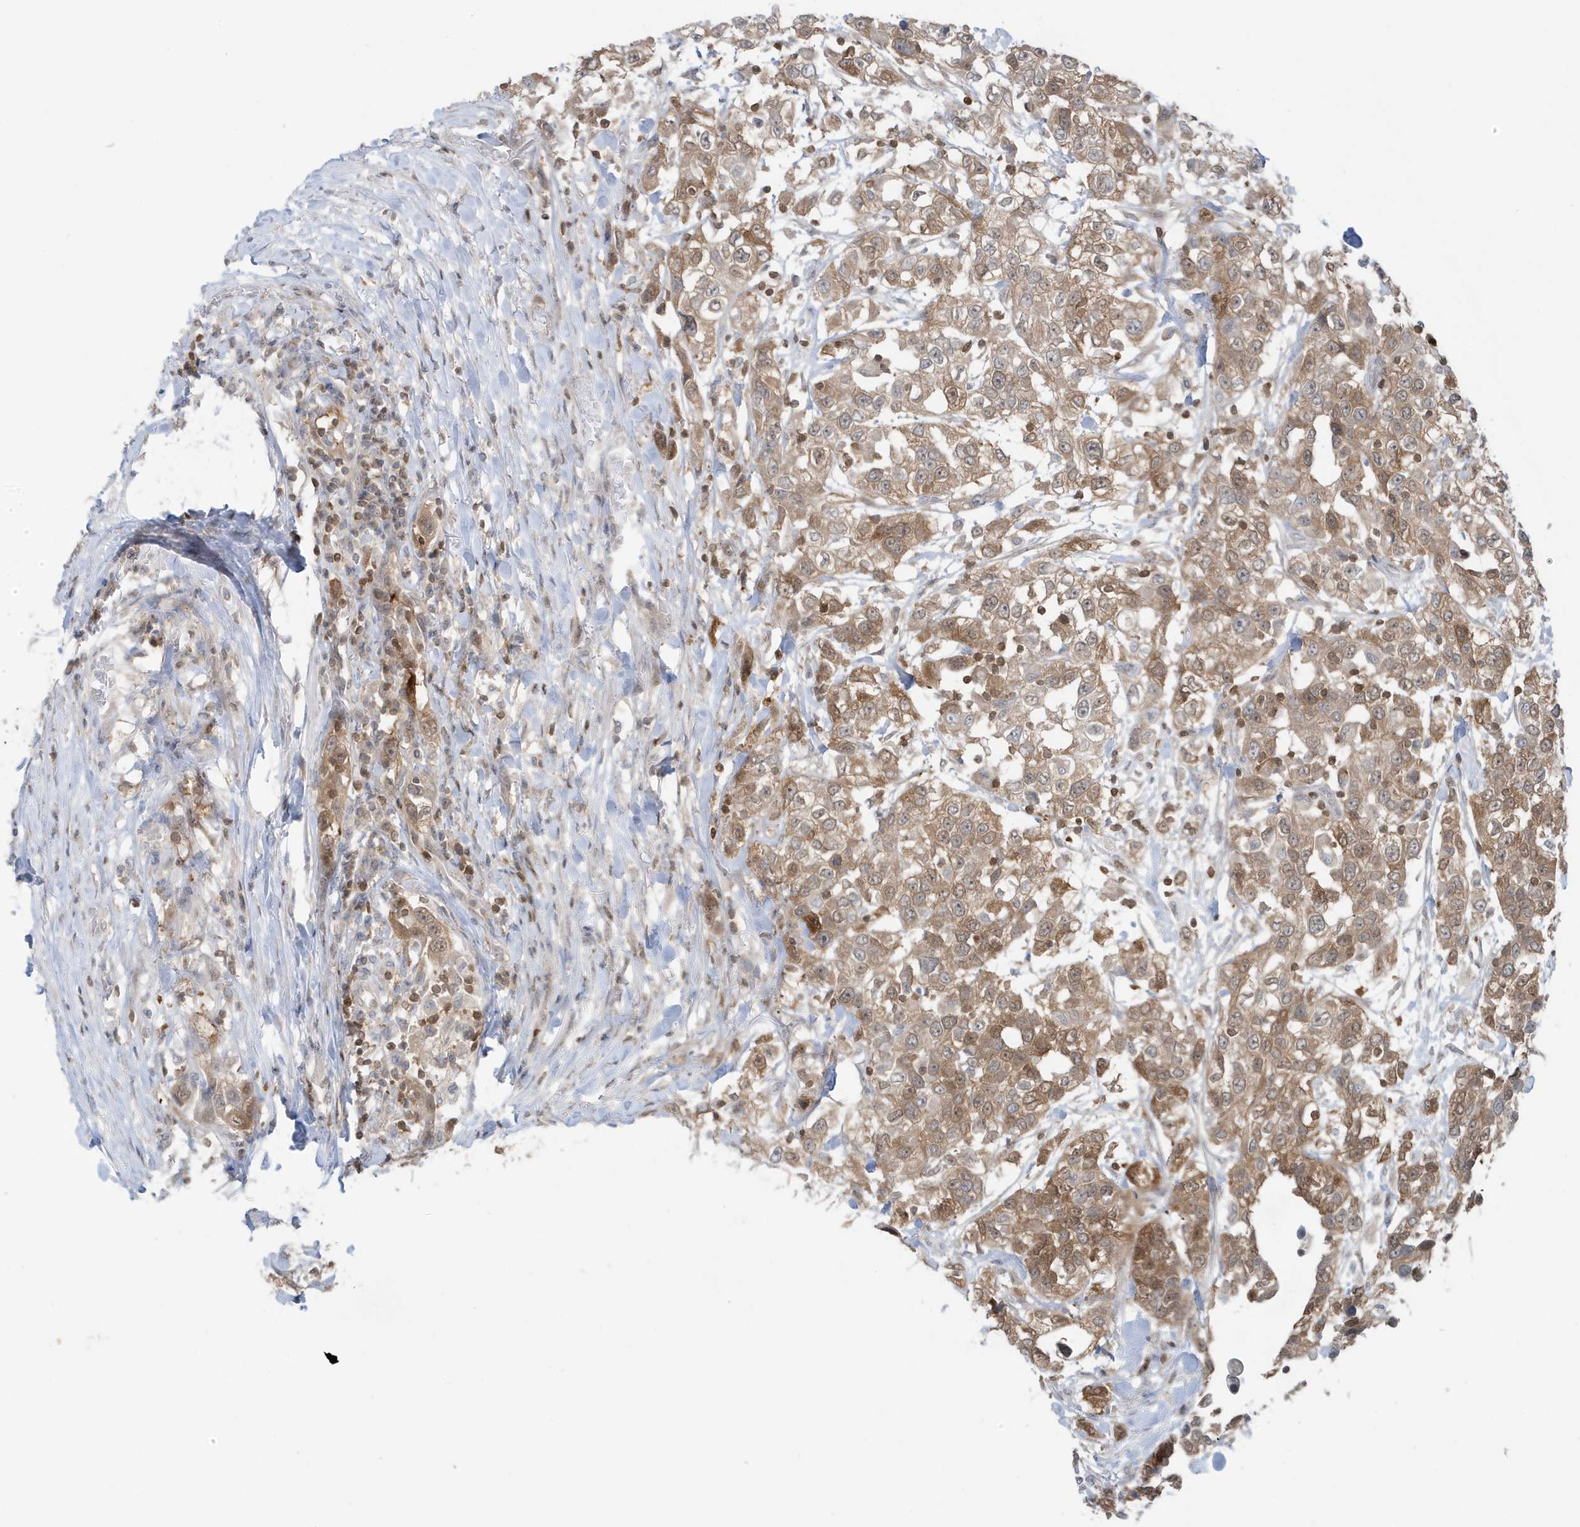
{"staining": {"intensity": "moderate", "quantity": ">75%", "location": "cytoplasmic/membranous"}, "tissue": "urothelial cancer", "cell_type": "Tumor cells", "image_type": "cancer", "snomed": [{"axis": "morphology", "description": "Urothelial carcinoma, High grade"}, {"axis": "topography", "description": "Urinary bladder"}], "caption": "Human urothelial cancer stained for a protein (brown) demonstrates moderate cytoplasmic/membranous positive positivity in approximately >75% of tumor cells.", "gene": "OGA", "patient": {"sex": "female", "age": 80}}